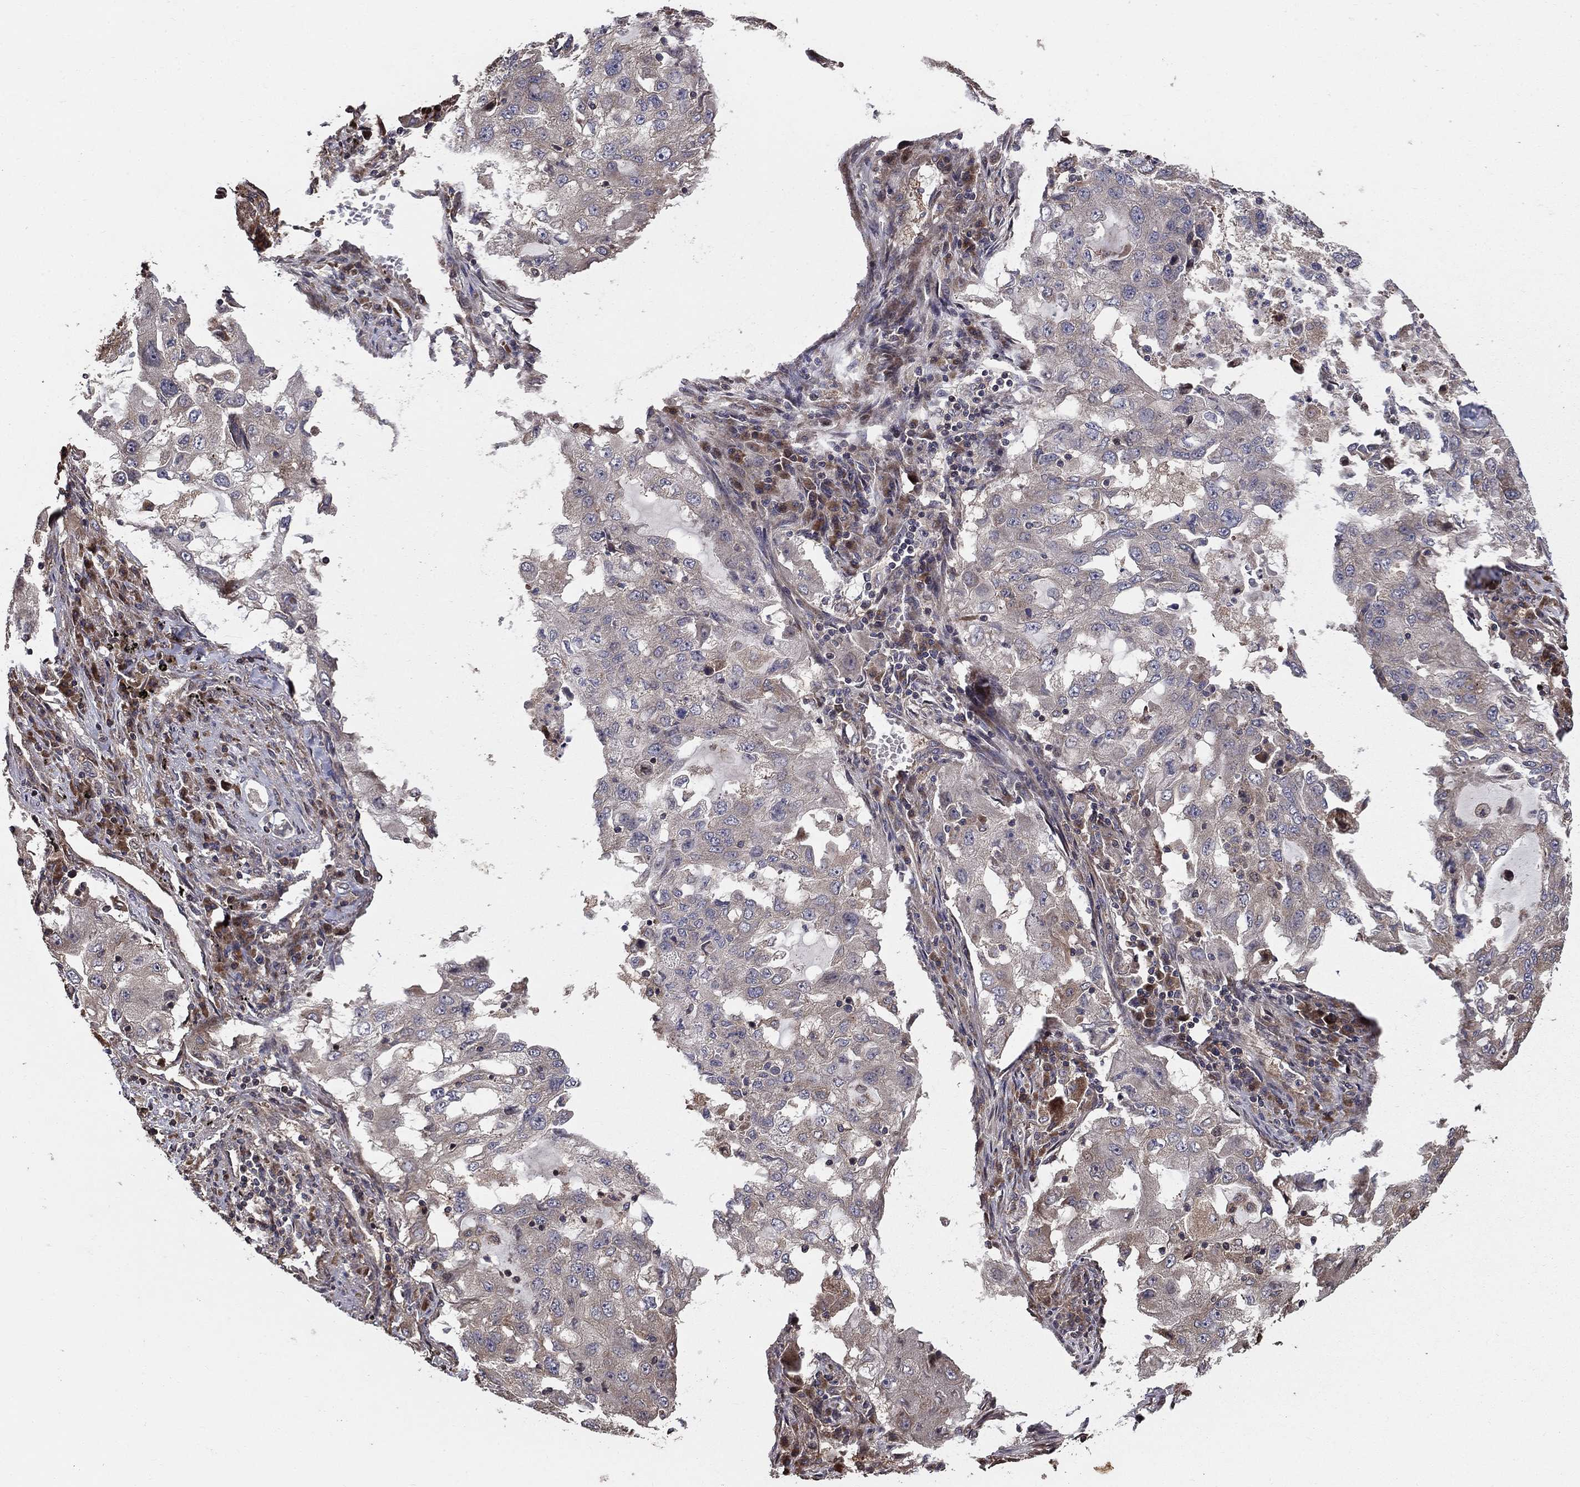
{"staining": {"intensity": "negative", "quantity": "none", "location": "none"}, "tissue": "lung cancer", "cell_type": "Tumor cells", "image_type": "cancer", "snomed": [{"axis": "morphology", "description": "Adenocarcinoma, NOS"}, {"axis": "topography", "description": "Lung"}], "caption": "This is an immunohistochemistry (IHC) histopathology image of lung adenocarcinoma. There is no staining in tumor cells.", "gene": "BABAM2", "patient": {"sex": "female", "age": 61}}